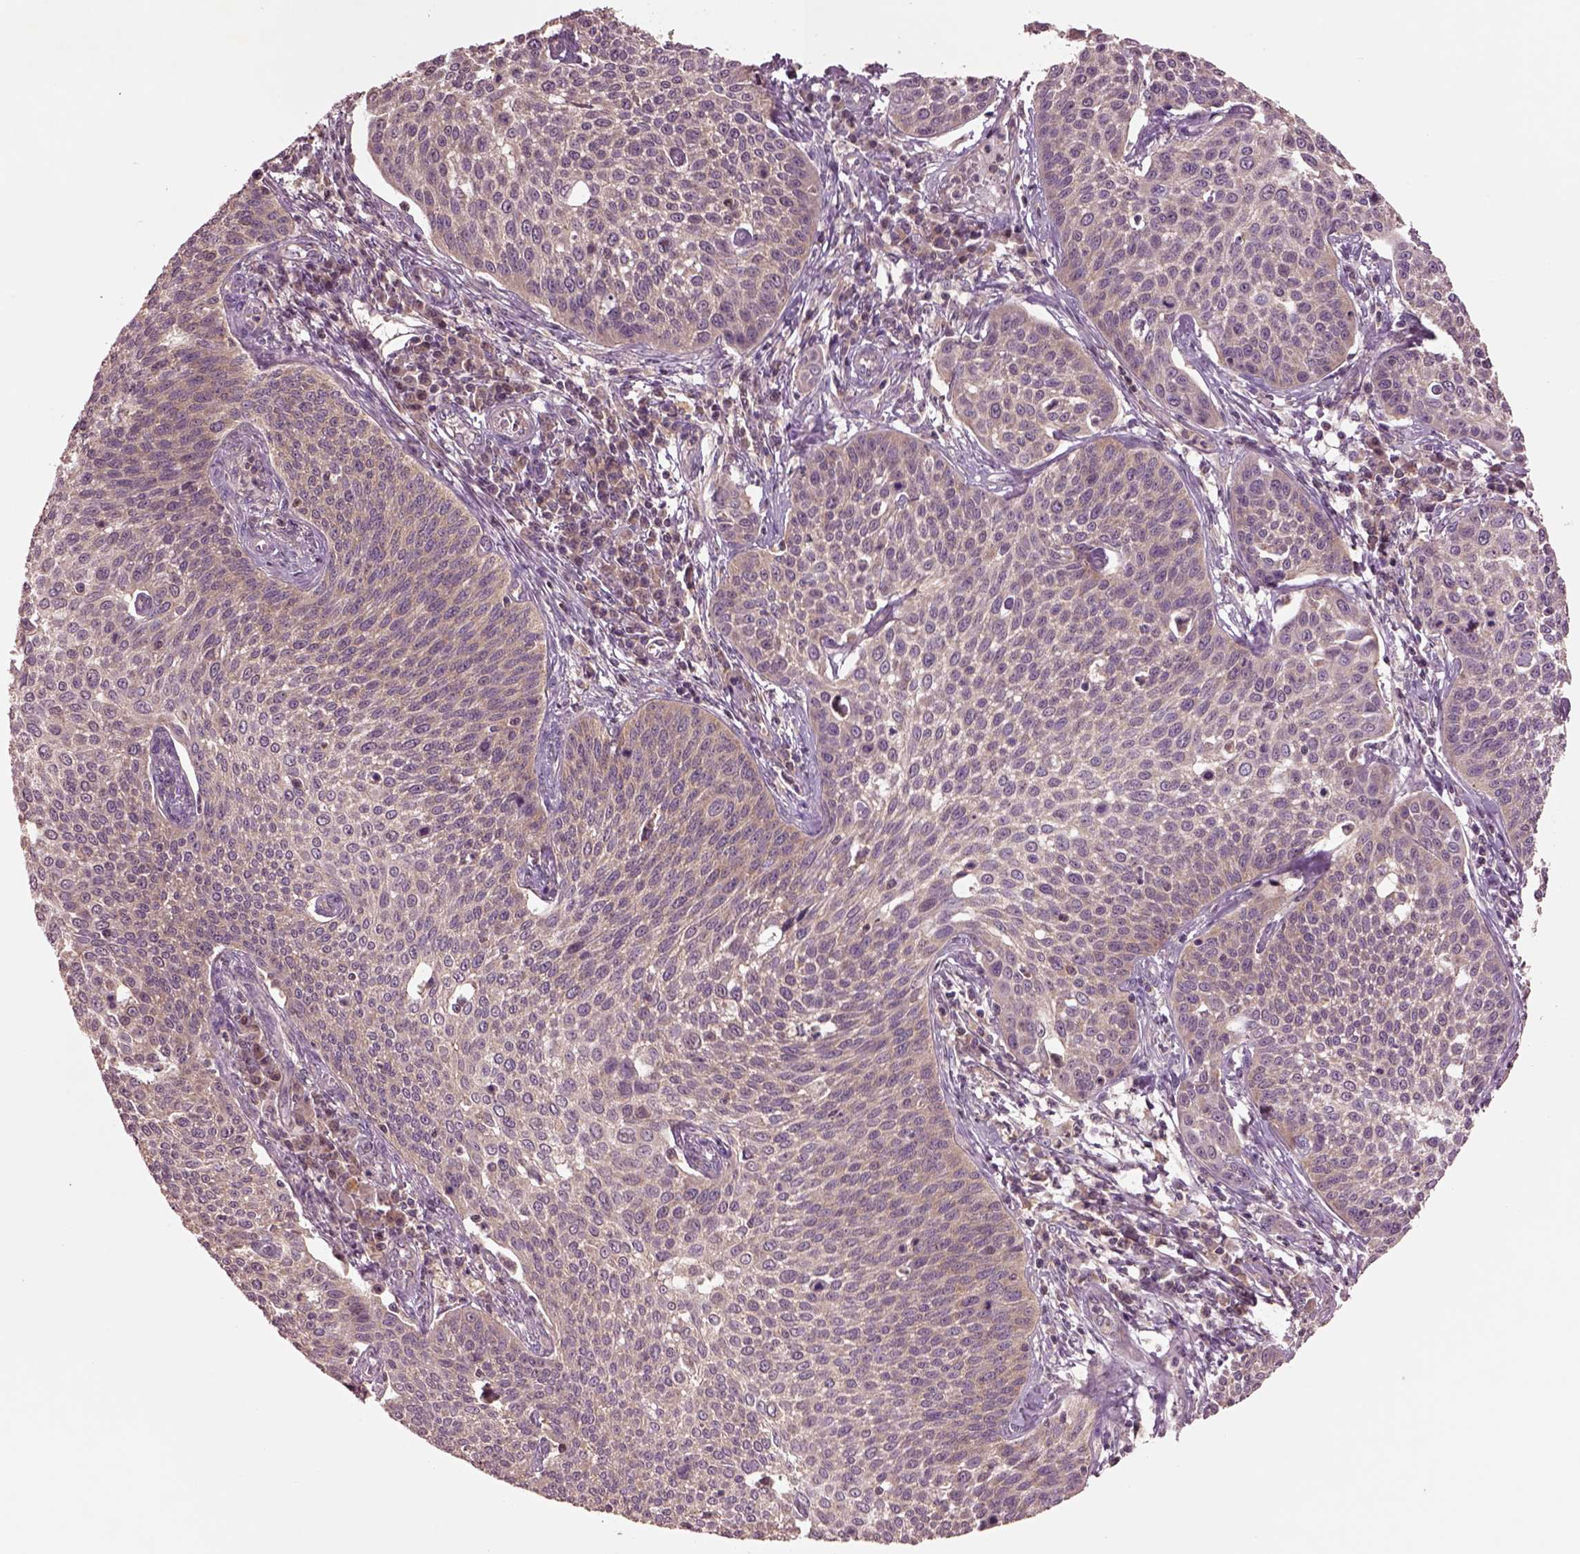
{"staining": {"intensity": "weak", "quantity": "<25%", "location": "cytoplasmic/membranous"}, "tissue": "cervical cancer", "cell_type": "Tumor cells", "image_type": "cancer", "snomed": [{"axis": "morphology", "description": "Squamous cell carcinoma, NOS"}, {"axis": "topography", "description": "Cervix"}], "caption": "An immunohistochemistry histopathology image of cervical cancer (squamous cell carcinoma) is shown. There is no staining in tumor cells of cervical cancer (squamous cell carcinoma).", "gene": "MTHFS", "patient": {"sex": "female", "age": 34}}